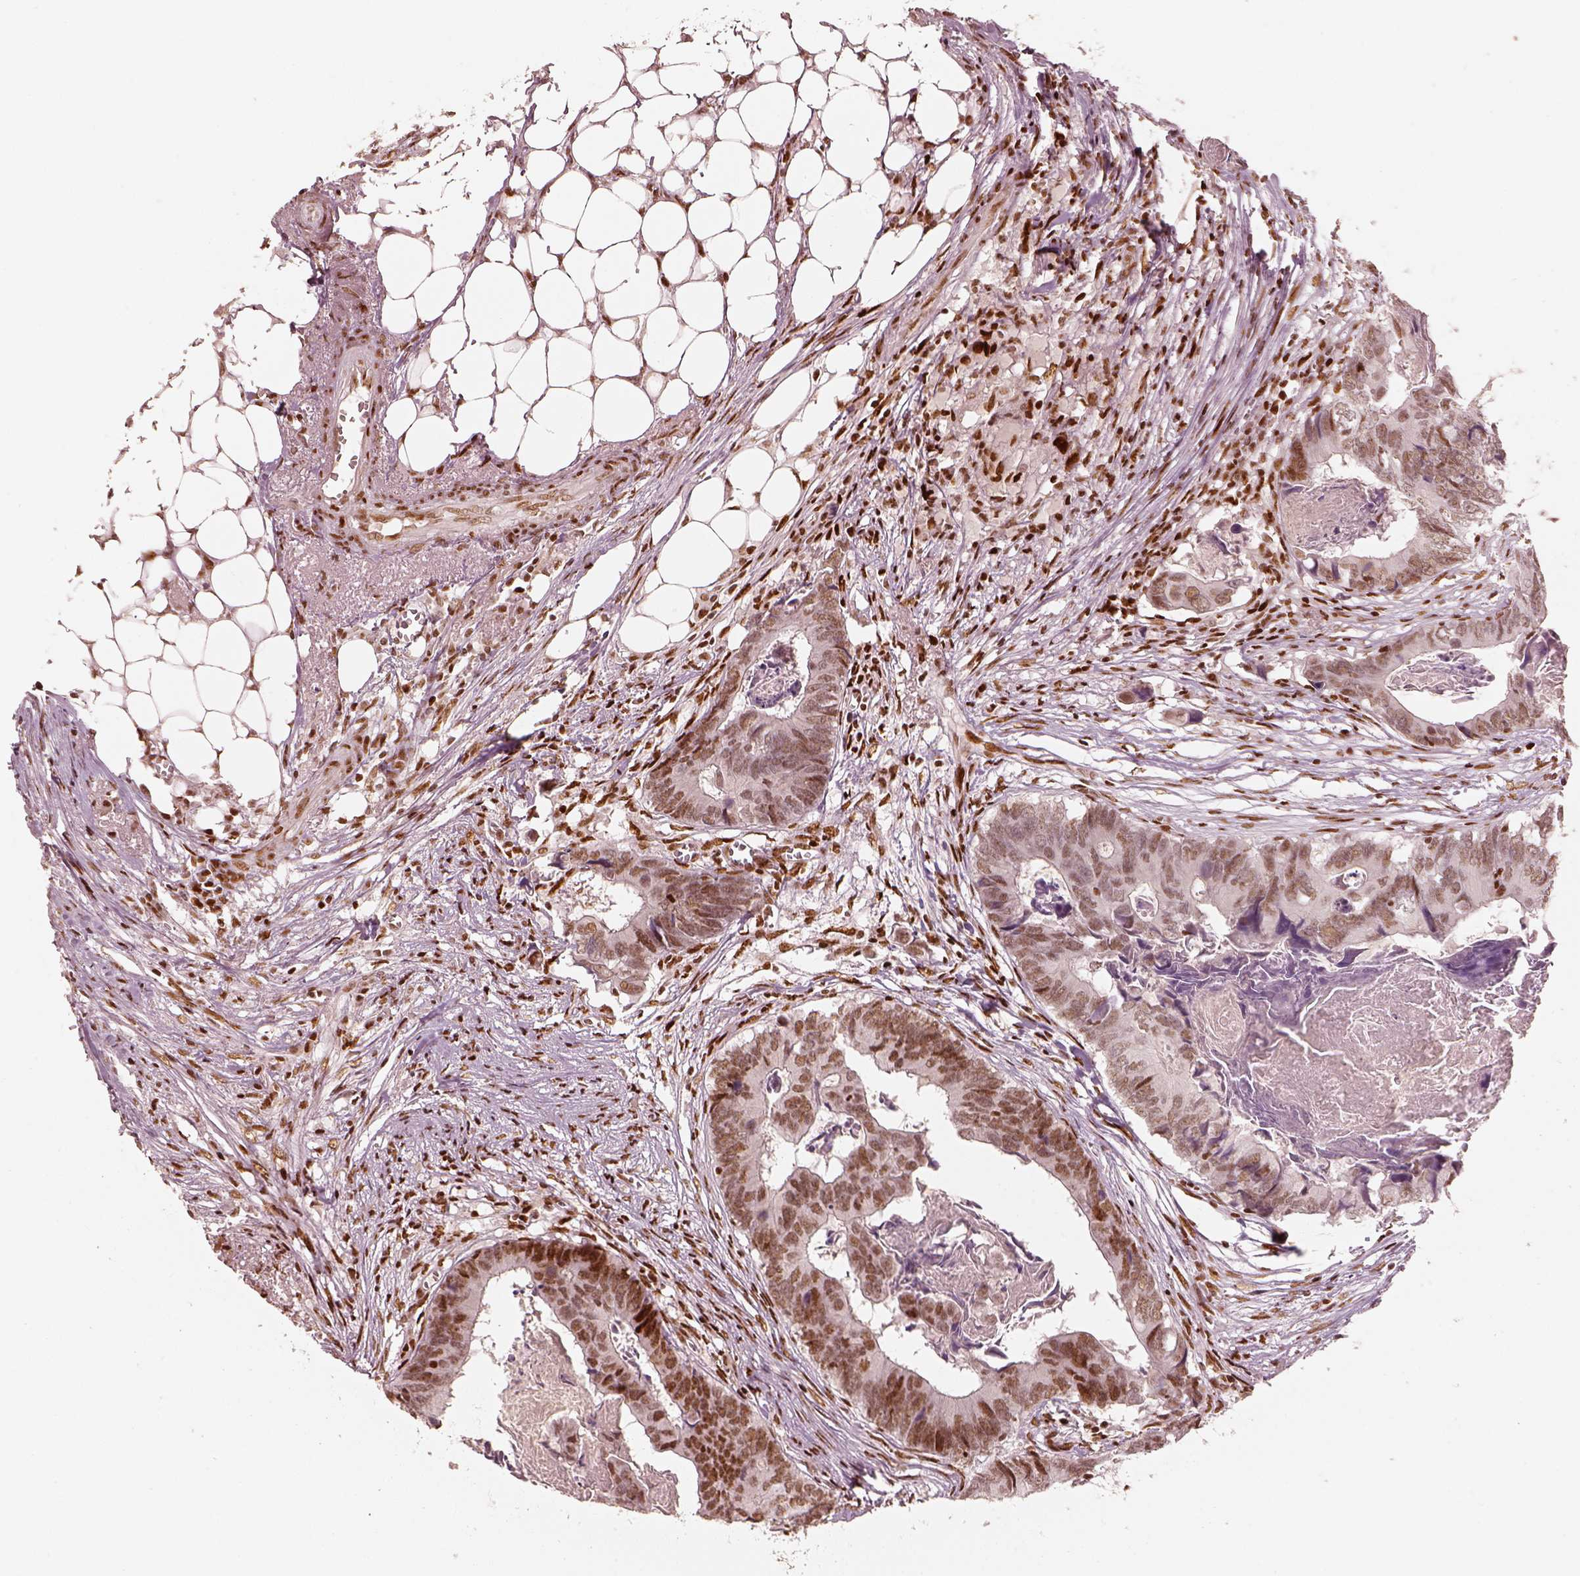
{"staining": {"intensity": "moderate", "quantity": ">75%", "location": "nuclear"}, "tissue": "colorectal cancer", "cell_type": "Tumor cells", "image_type": "cancer", "snomed": [{"axis": "morphology", "description": "Adenocarcinoma, NOS"}, {"axis": "topography", "description": "Colon"}], "caption": "High-power microscopy captured an immunohistochemistry micrograph of colorectal adenocarcinoma, revealing moderate nuclear expression in approximately >75% of tumor cells.", "gene": "HNRNPC", "patient": {"sex": "female", "age": 82}}